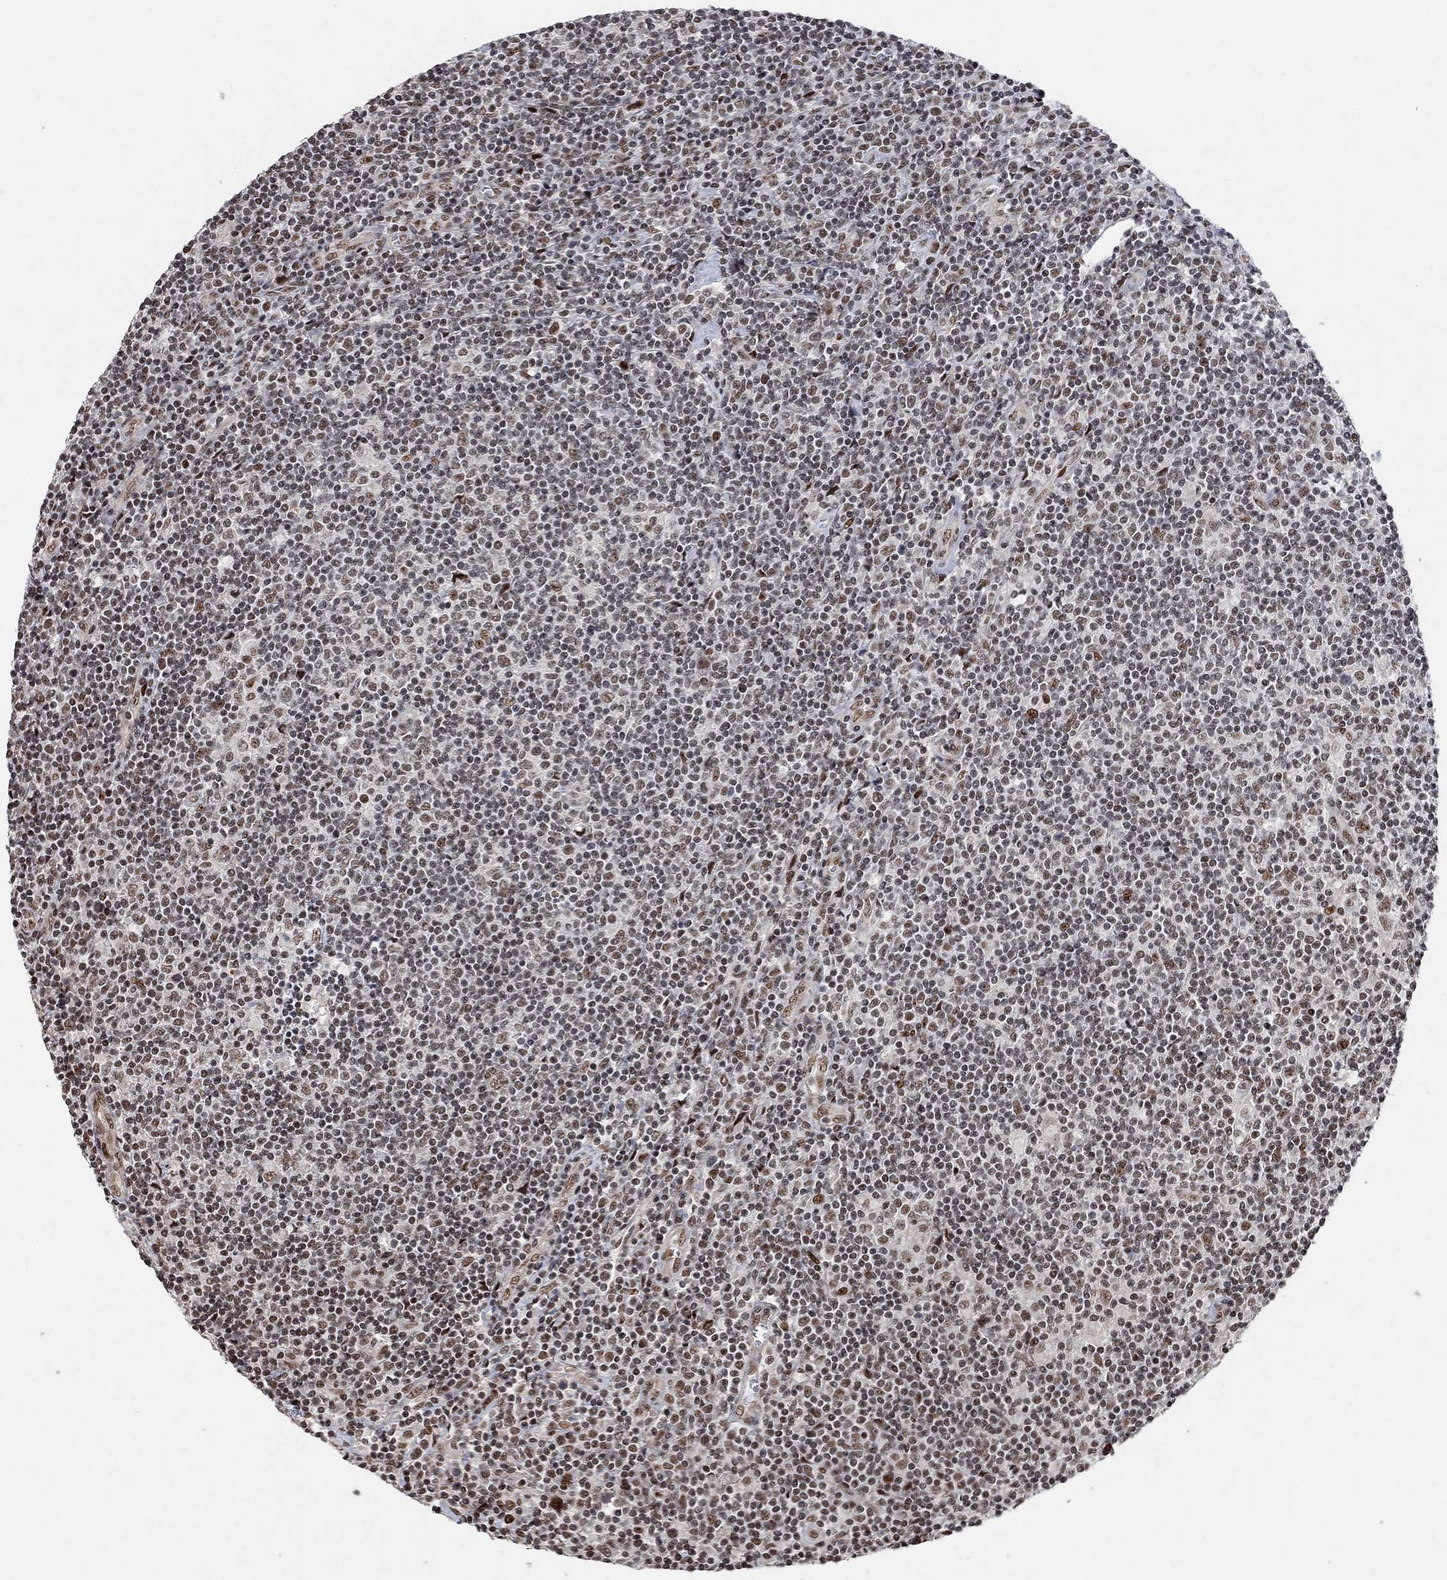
{"staining": {"intensity": "moderate", "quantity": ">75%", "location": "nuclear"}, "tissue": "lymphoma", "cell_type": "Tumor cells", "image_type": "cancer", "snomed": [{"axis": "morphology", "description": "Hodgkin's disease, NOS"}, {"axis": "topography", "description": "Lymph node"}], "caption": "Immunohistochemical staining of lymphoma demonstrates medium levels of moderate nuclear expression in about >75% of tumor cells.", "gene": "E4F1", "patient": {"sex": "male", "age": 40}}